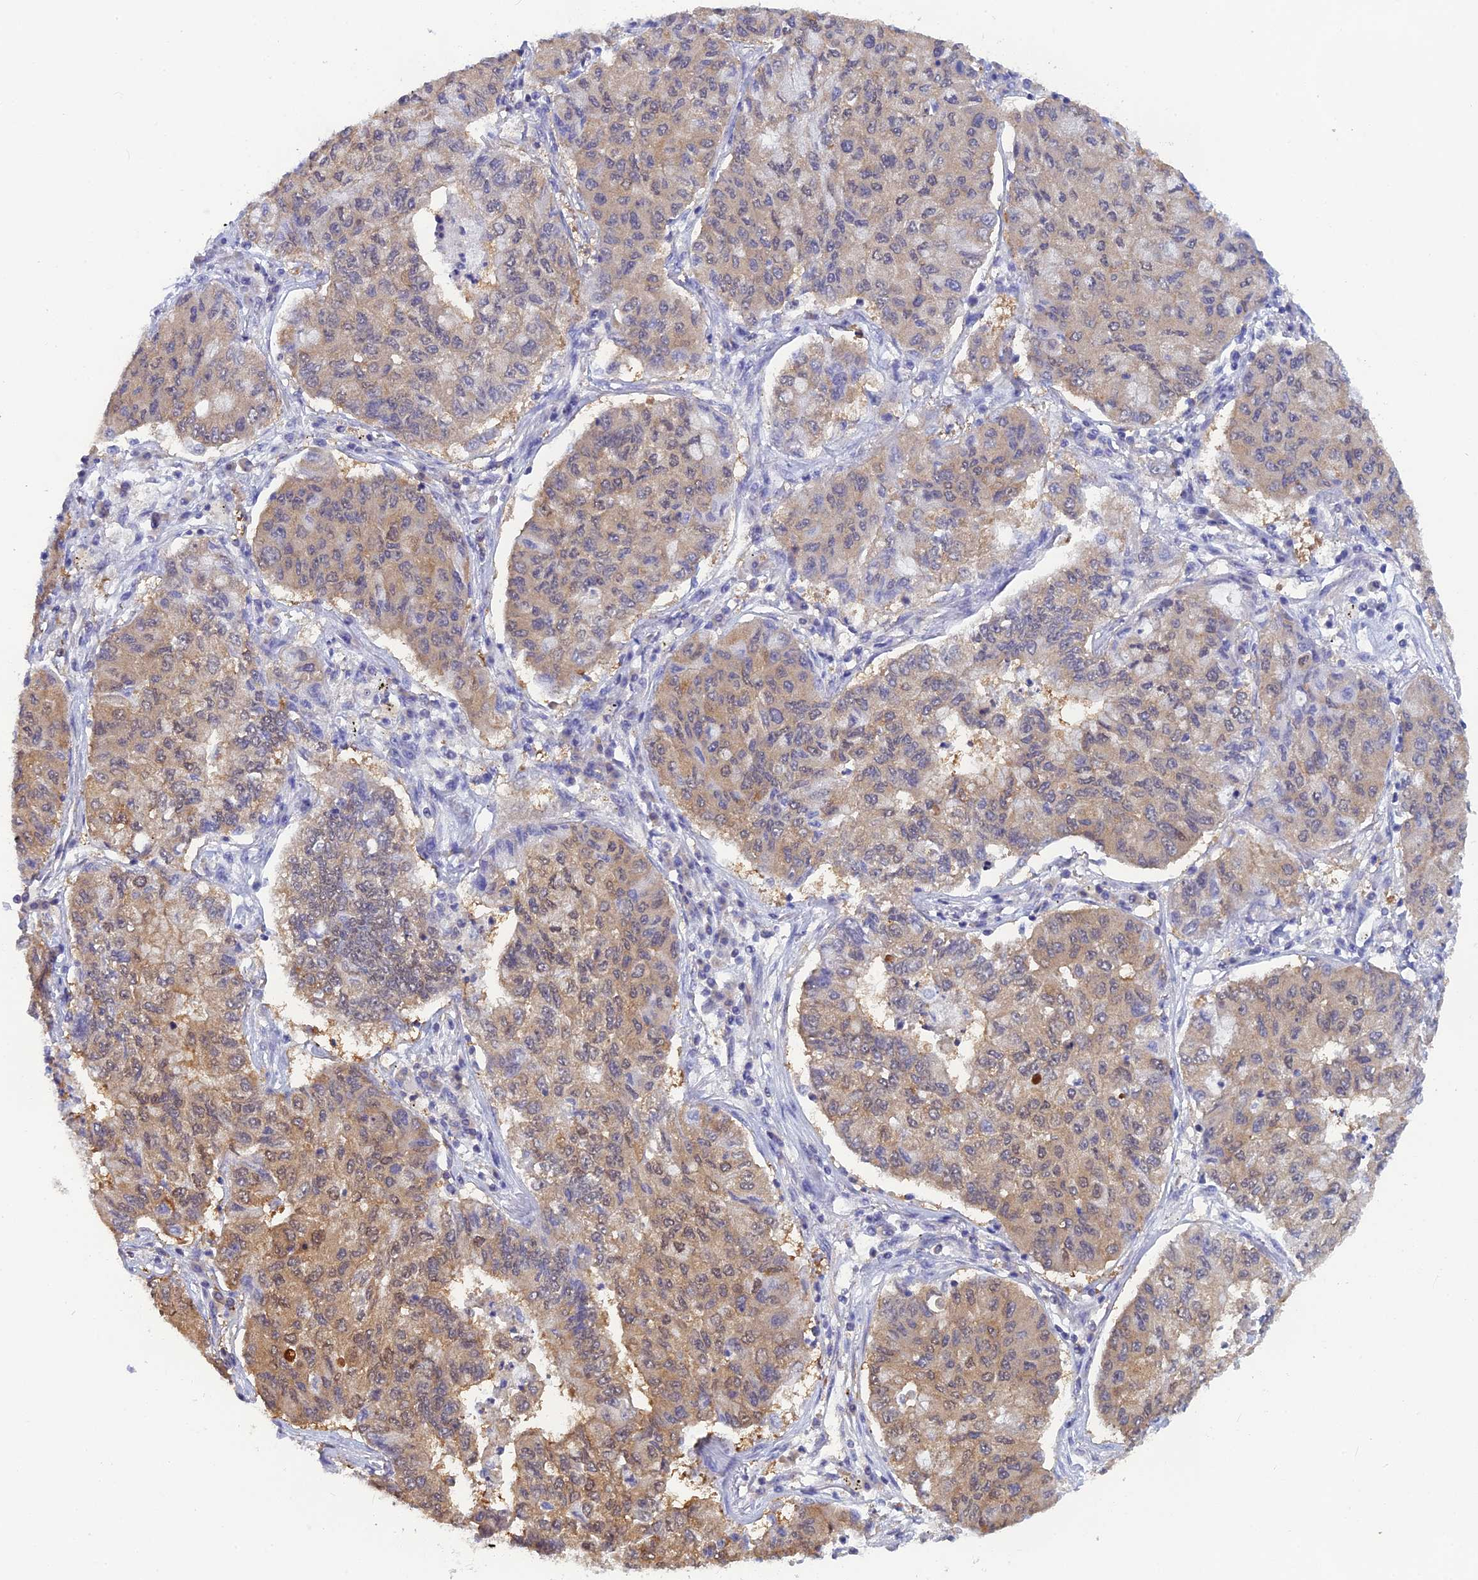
{"staining": {"intensity": "moderate", "quantity": "<25%", "location": "cytoplasmic/membranous,nuclear"}, "tissue": "lung cancer", "cell_type": "Tumor cells", "image_type": "cancer", "snomed": [{"axis": "morphology", "description": "Squamous cell carcinoma, NOS"}, {"axis": "topography", "description": "Lung"}], "caption": "This photomicrograph displays immunohistochemistry staining of human lung cancer (squamous cell carcinoma), with low moderate cytoplasmic/membranous and nuclear staining in about <25% of tumor cells.", "gene": "HINT1", "patient": {"sex": "male", "age": 74}}